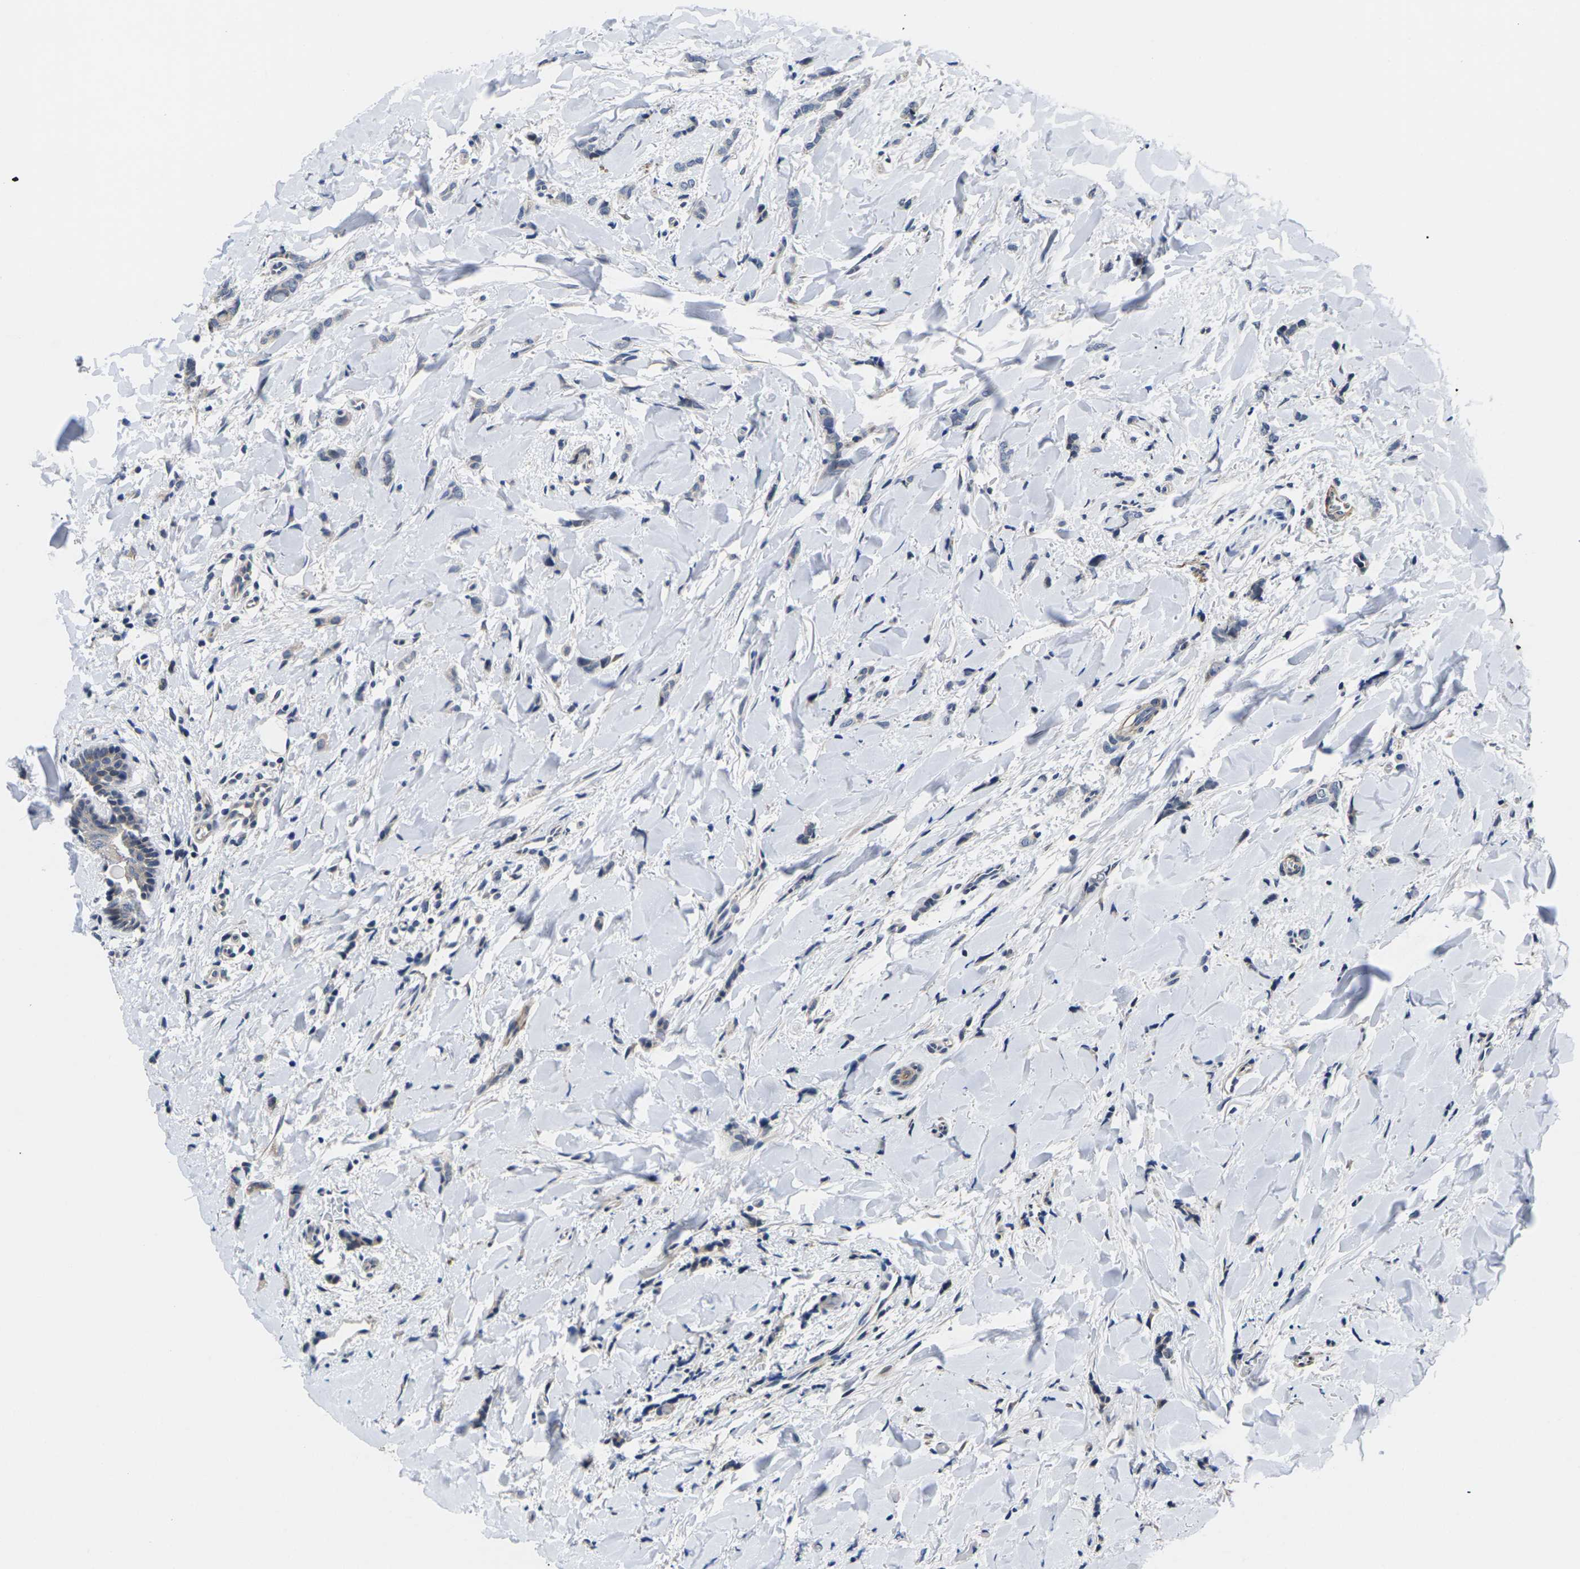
{"staining": {"intensity": "negative", "quantity": "none", "location": "none"}, "tissue": "breast cancer", "cell_type": "Tumor cells", "image_type": "cancer", "snomed": [{"axis": "morphology", "description": "Lobular carcinoma"}, {"axis": "topography", "description": "Skin"}, {"axis": "topography", "description": "Breast"}], "caption": "This image is of breast cancer (lobular carcinoma) stained with IHC to label a protein in brown with the nuclei are counter-stained blue. There is no positivity in tumor cells.", "gene": "ST6GAL2", "patient": {"sex": "female", "age": 46}}